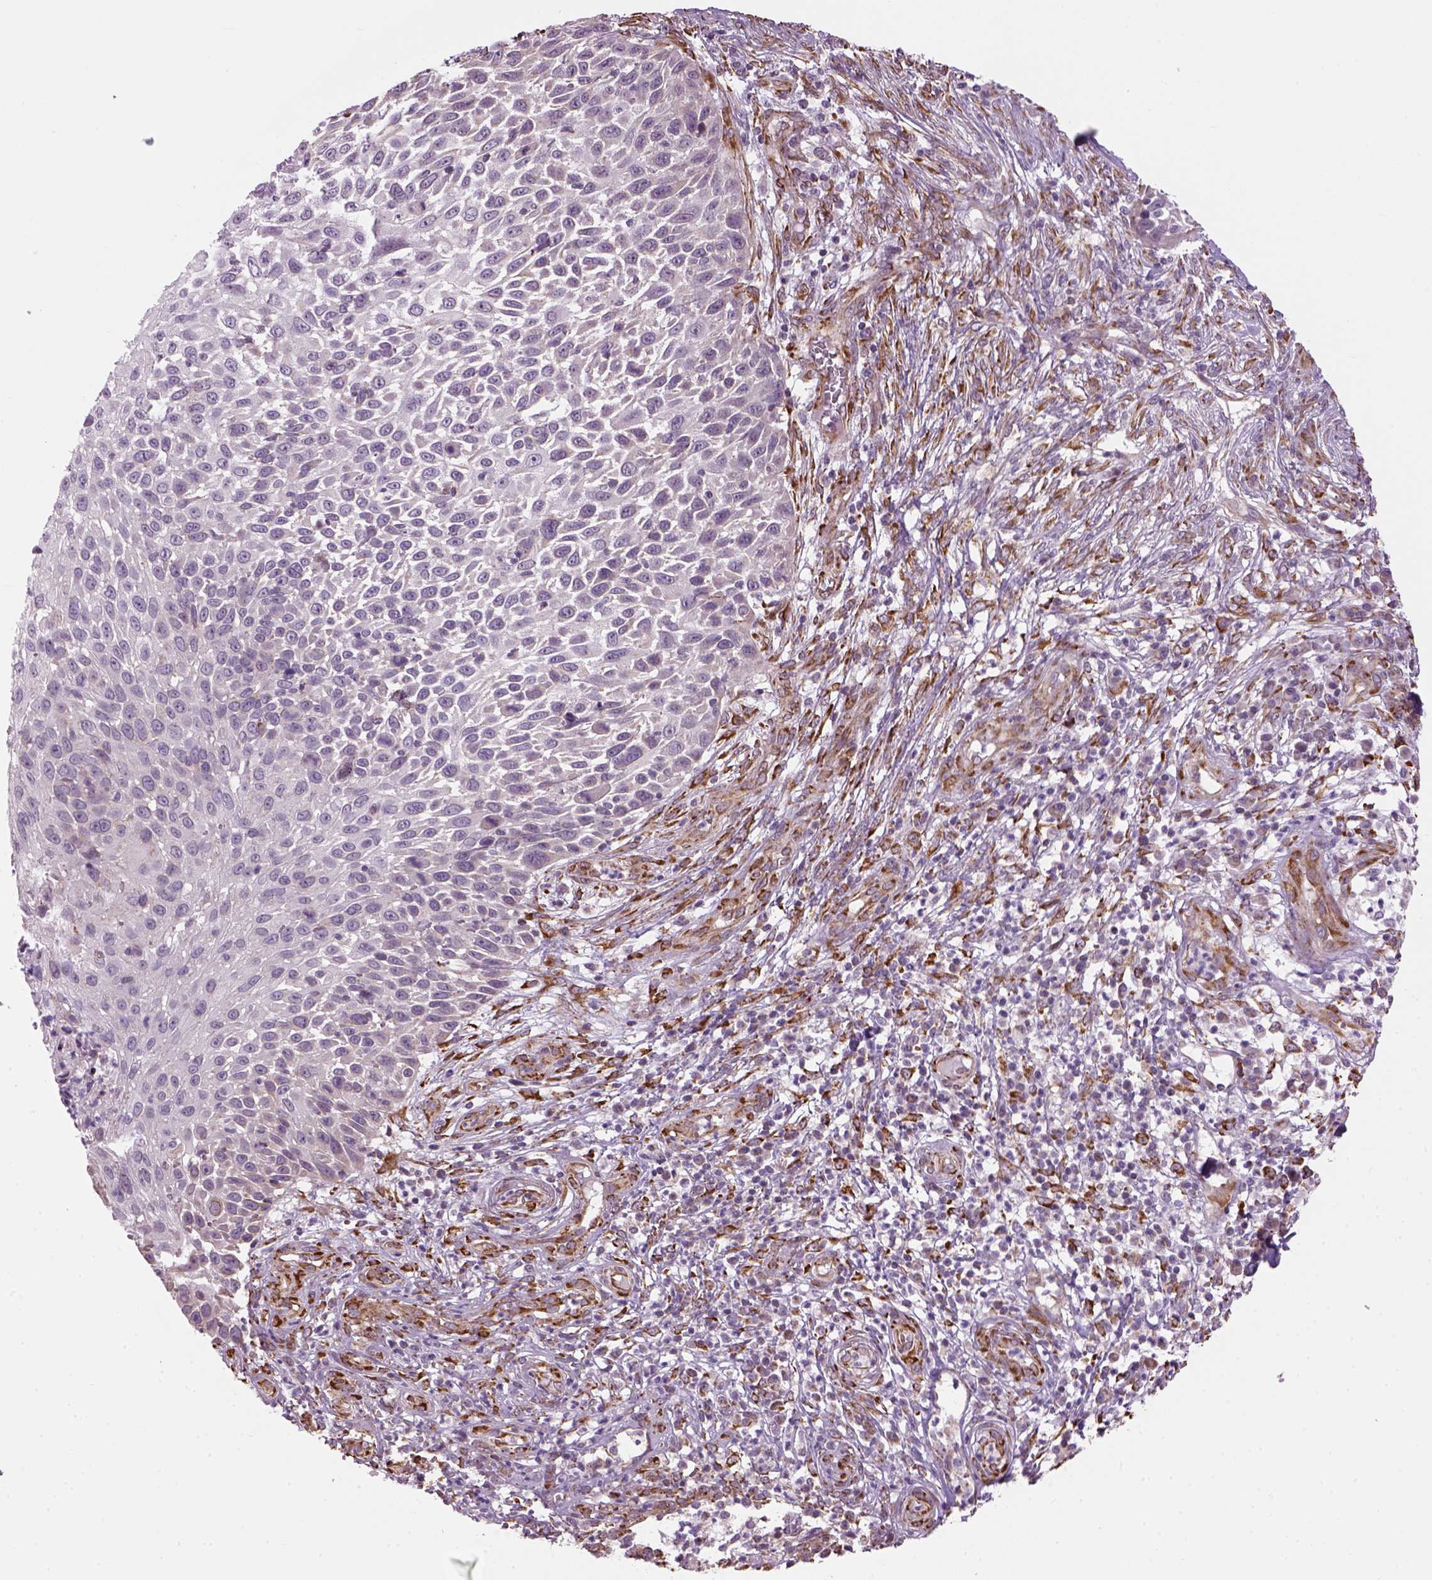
{"staining": {"intensity": "negative", "quantity": "none", "location": "none"}, "tissue": "skin cancer", "cell_type": "Tumor cells", "image_type": "cancer", "snomed": [{"axis": "morphology", "description": "Squamous cell carcinoma, NOS"}, {"axis": "topography", "description": "Skin"}], "caption": "This image is of squamous cell carcinoma (skin) stained with immunohistochemistry (IHC) to label a protein in brown with the nuclei are counter-stained blue. There is no staining in tumor cells. (Stains: DAB IHC with hematoxylin counter stain, Microscopy: brightfield microscopy at high magnification).", "gene": "XK", "patient": {"sex": "male", "age": 92}}